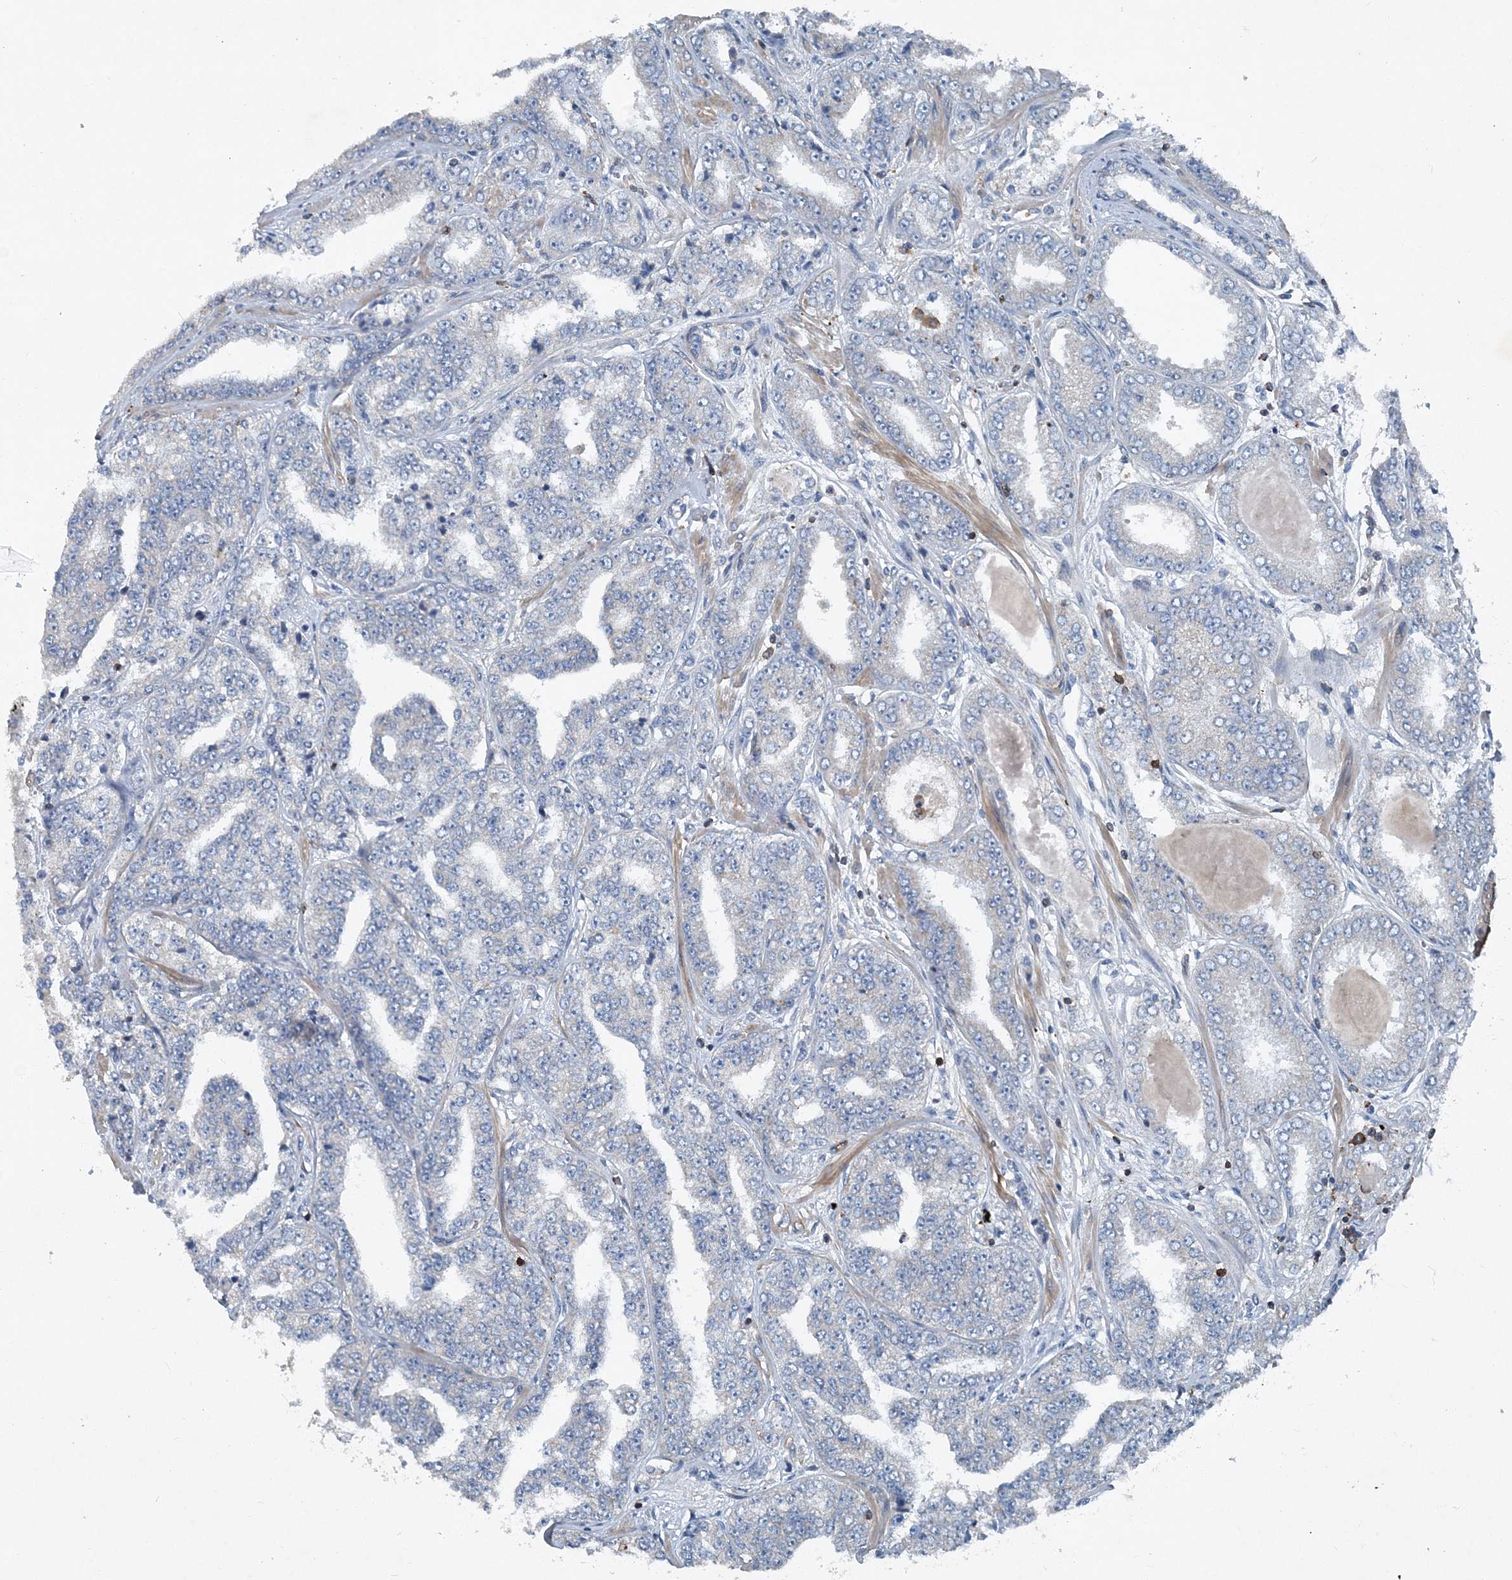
{"staining": {"intensity": "negative", "quantity": "none", "location": "none"}, "tissue": "prostate cancer", "cell_type": "Tumor cells", "image_type": "cancer", "snomed": [{"axis": "morphology", "description": "Adenocarcinoma, High grade"}, {"axis": "topography", "description": "Prostate"}], "caption": "Tumor cells show no significant protein positivity in prostate cancer (adenocarcinoma (high-grade)).", "gene": "DGUOK", "patient": {"sex": "male", "age": 71}}